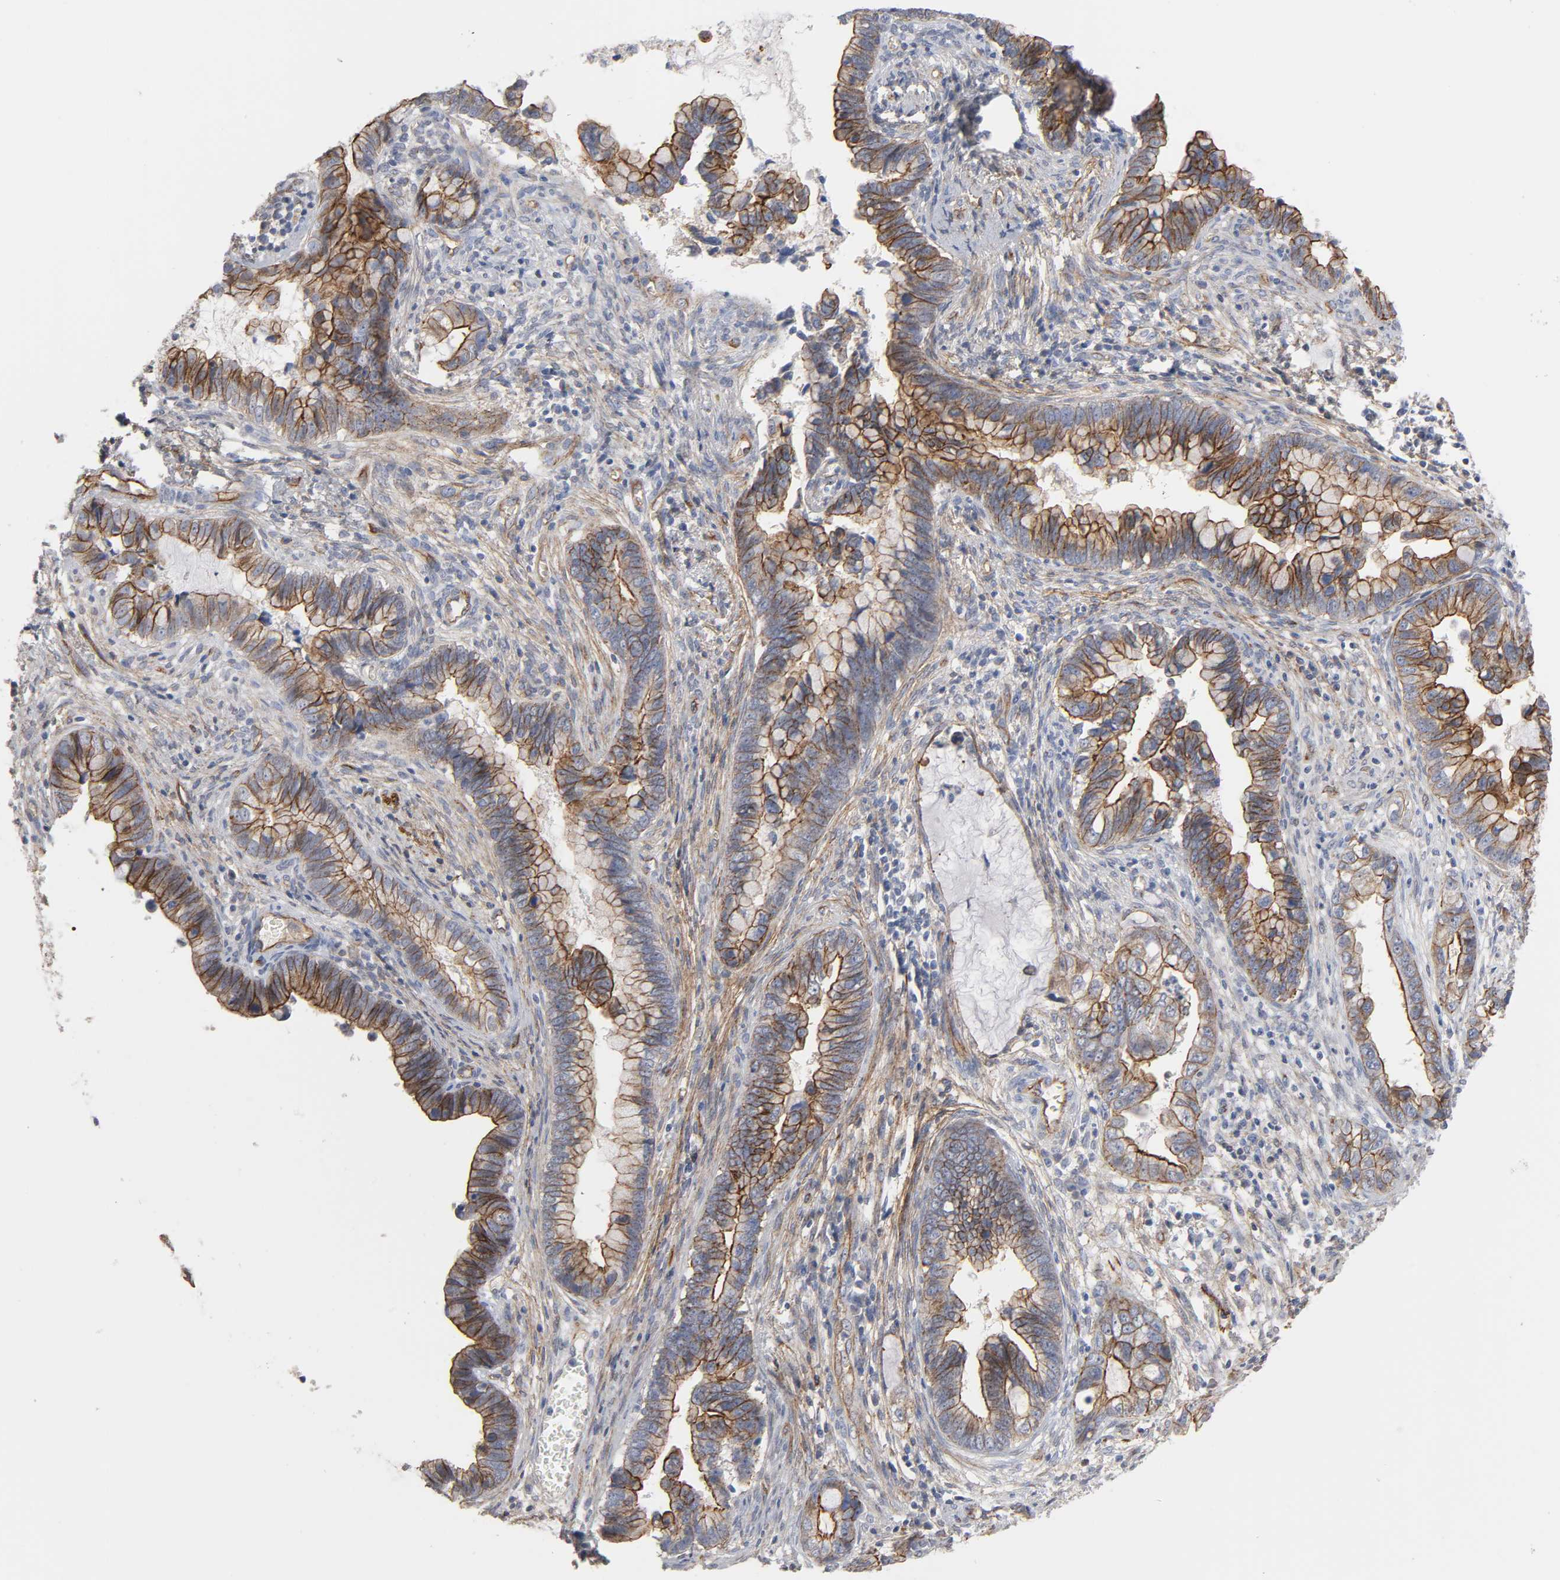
{"staining": {"intensity": "strong", "quantity": ">75%", "location": "cytoplasmic/membranous"}, "tissue": "cervical cancer", "cell_type": "Tumor cells", "image_type": "cancer", "snomed": [{"axis": "morphology", "description": "Adenocarcinoma, NOS"}, {"axis": "topography", "description": "Cervix"}], "caption": "Immunohistochemistry (DAB (3,3'-diaminobenzidine)) staining of human cervical cancer (adenocarcinoma) shows strong cytoplasmic/membranous protein staining in approximately >75% of tumor cells.", "gene": "SPTAN1", "patient": {"sex": "female", "age": 44}}